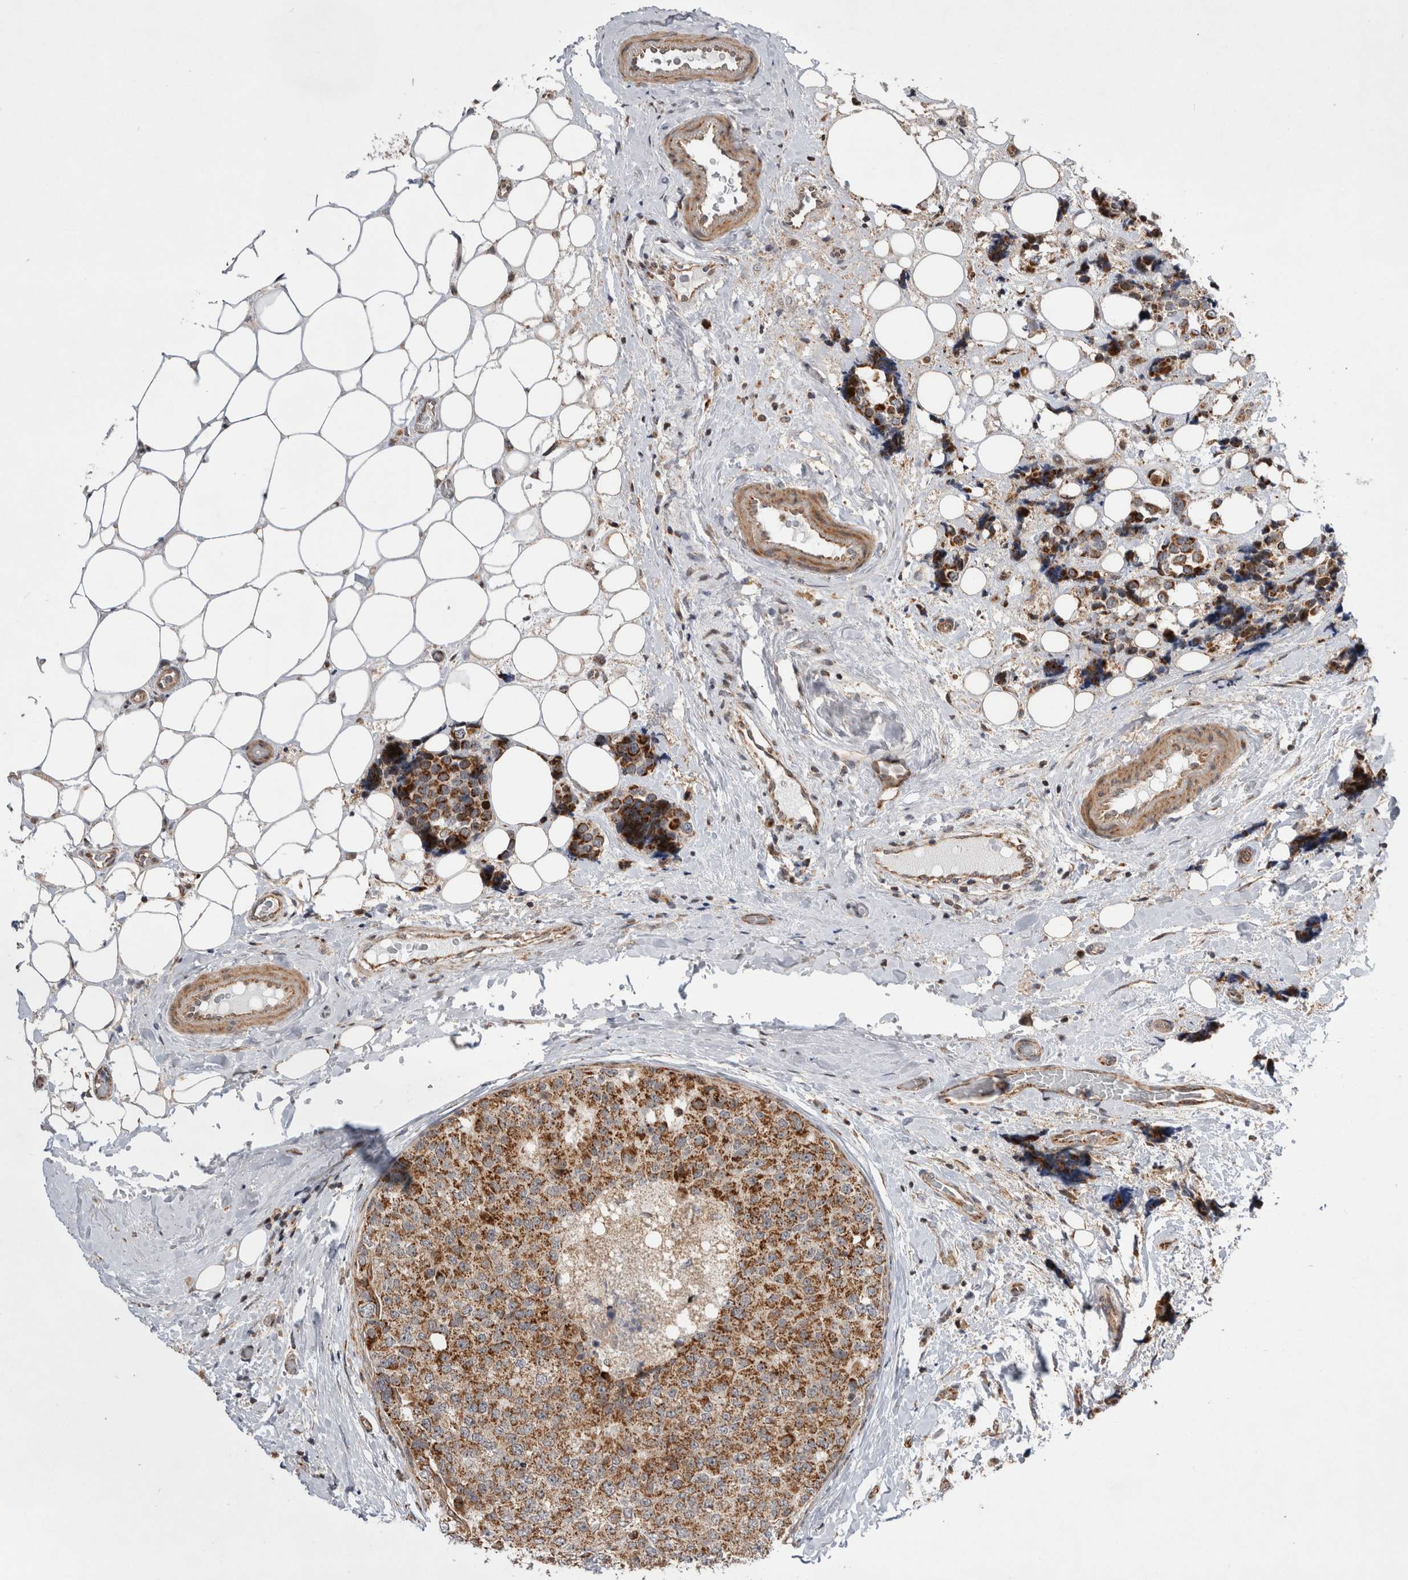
{"staining": {"intensity": "moderate", "quantity": ">75%", "location": "cytoplasmic/membranous"}, "tissue": "breast cancer", "cell_type": "Tumor cells", "image_type": "cancer", "snomed": [{"axis": "morphology", "description": "Normal tissue, NOS"}, {"axis": "morphology", "description": "Duct carcinoma"}, {"axis": "topography", "description": "Breast"}], "caption": "IHC micrograph of neoplastic tissue: breast invasive ductal carcinoma stained using IHC reveals medium levels of moderate protein expression localized specifically in the cytoplasmic/membranous of tumor cells, appearing as a cytoplasmic/membranous brown color.", "gene": "MRPL37", "patient": {"sex": "female", "age": 43}}